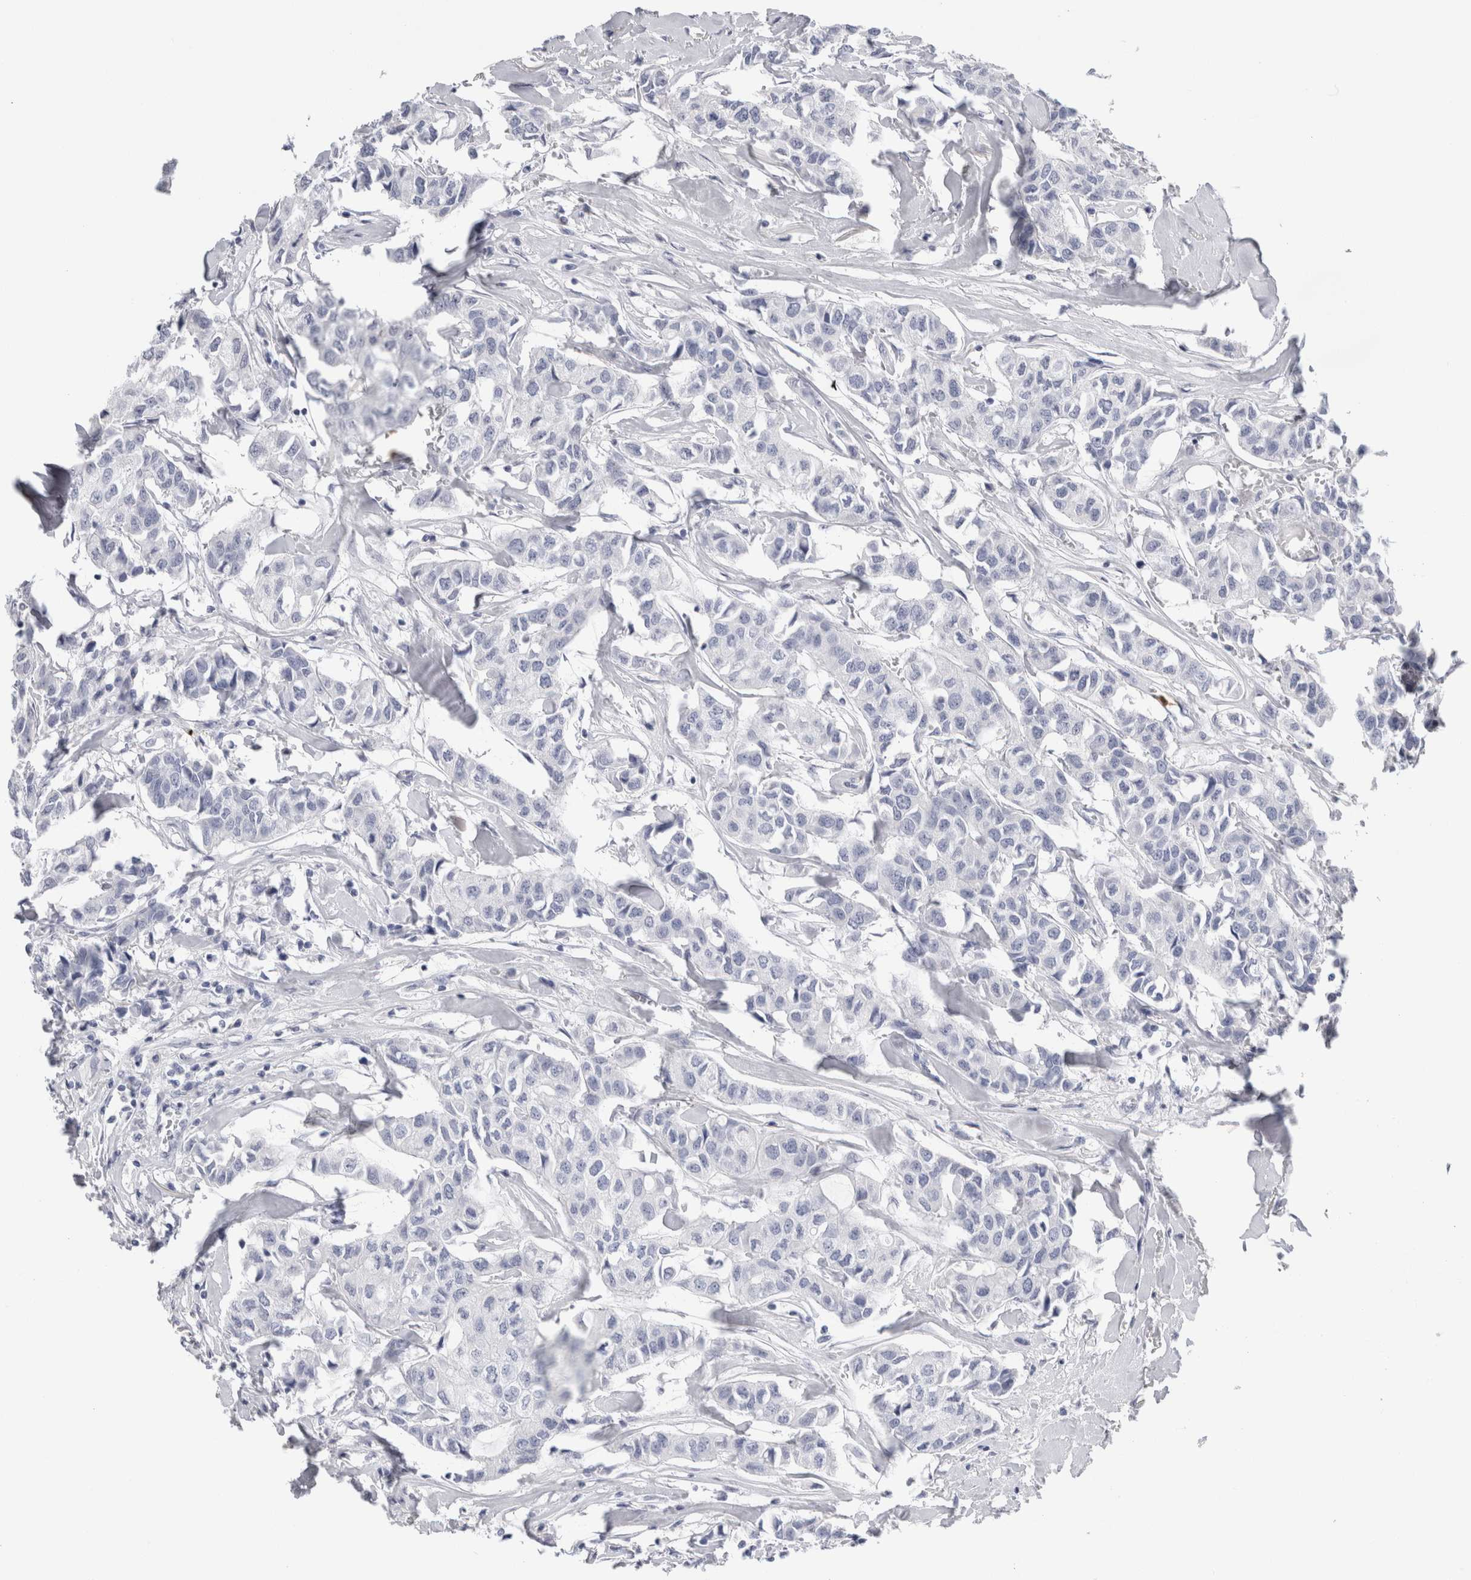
{"staining": {"intensity": "negative", "quantity": "none", "location": "none"}, "tissue": "breast cancer", "cell_type": "Tumor cells", "image_type": "cancer", "snomed": [{"axis": "morphology", "description": "Duct carcinoma"}, {"axis": "topography", "description": "Breast"}], "caption": "This is an IHC micrograph of breast infiltrating ductal carcinoma. There is no expression in tumor cells.", "gene": "S100A12", "patient": {"sex": "female", "age": 80}}